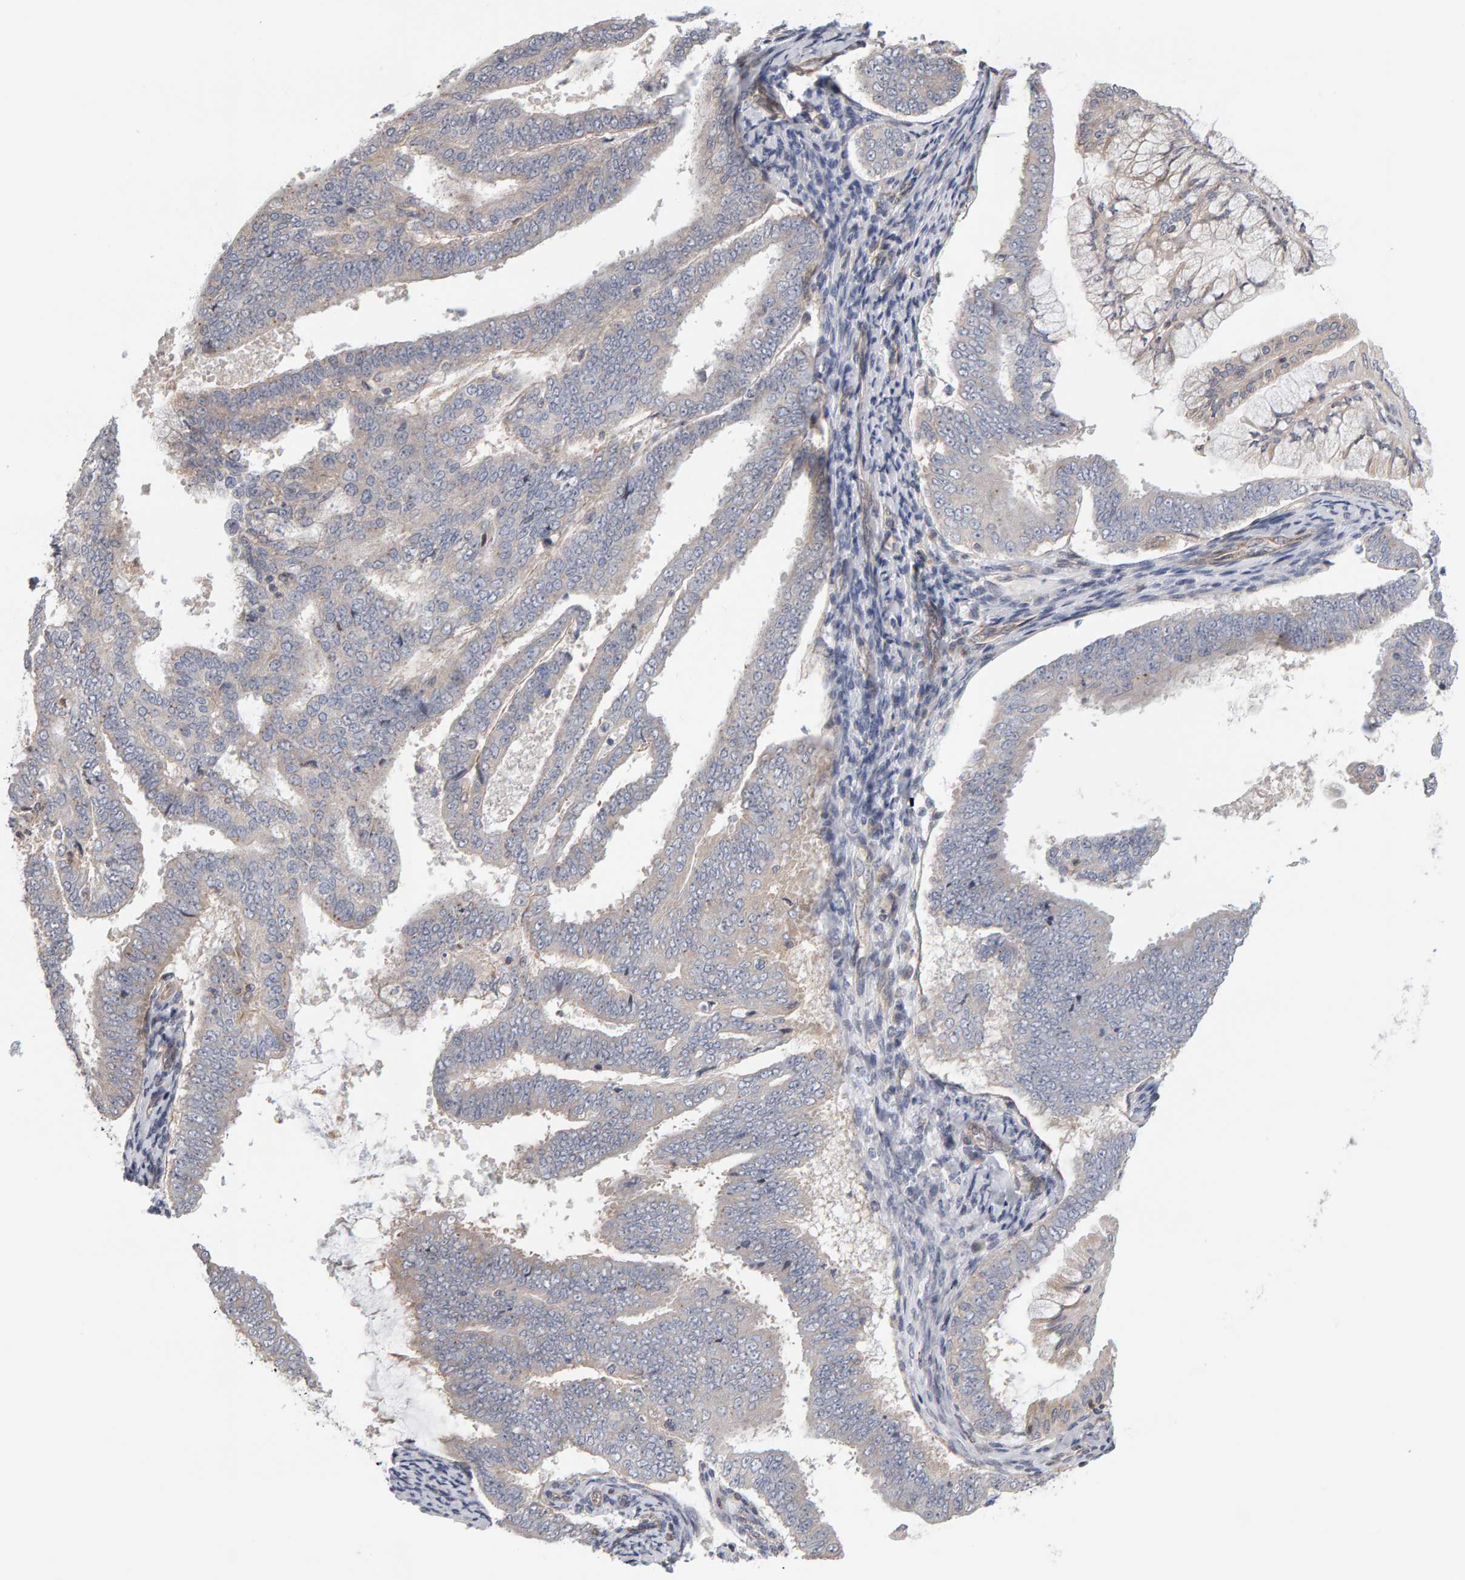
{"staining": {"intensity": "negative", "quantity": "none", "location": "none"}, "tissue": "endometrial cancer", "cell_type": "Tumor cells", "image_type": "cancer", "snomed": [{"axis": "morphology", "description": "Adenocarcinoma, NOS"}, {"axis": "topography", "description": "Endometrium"}], "caption": "DAB (3,3'-diaminobenzidine) immunohistochemical staining of human endometrial adenocarcinoma shows no significant positivity in tumor cells.", "gene": "MSRA", "patient": {"sex": "female", "age": 63}}